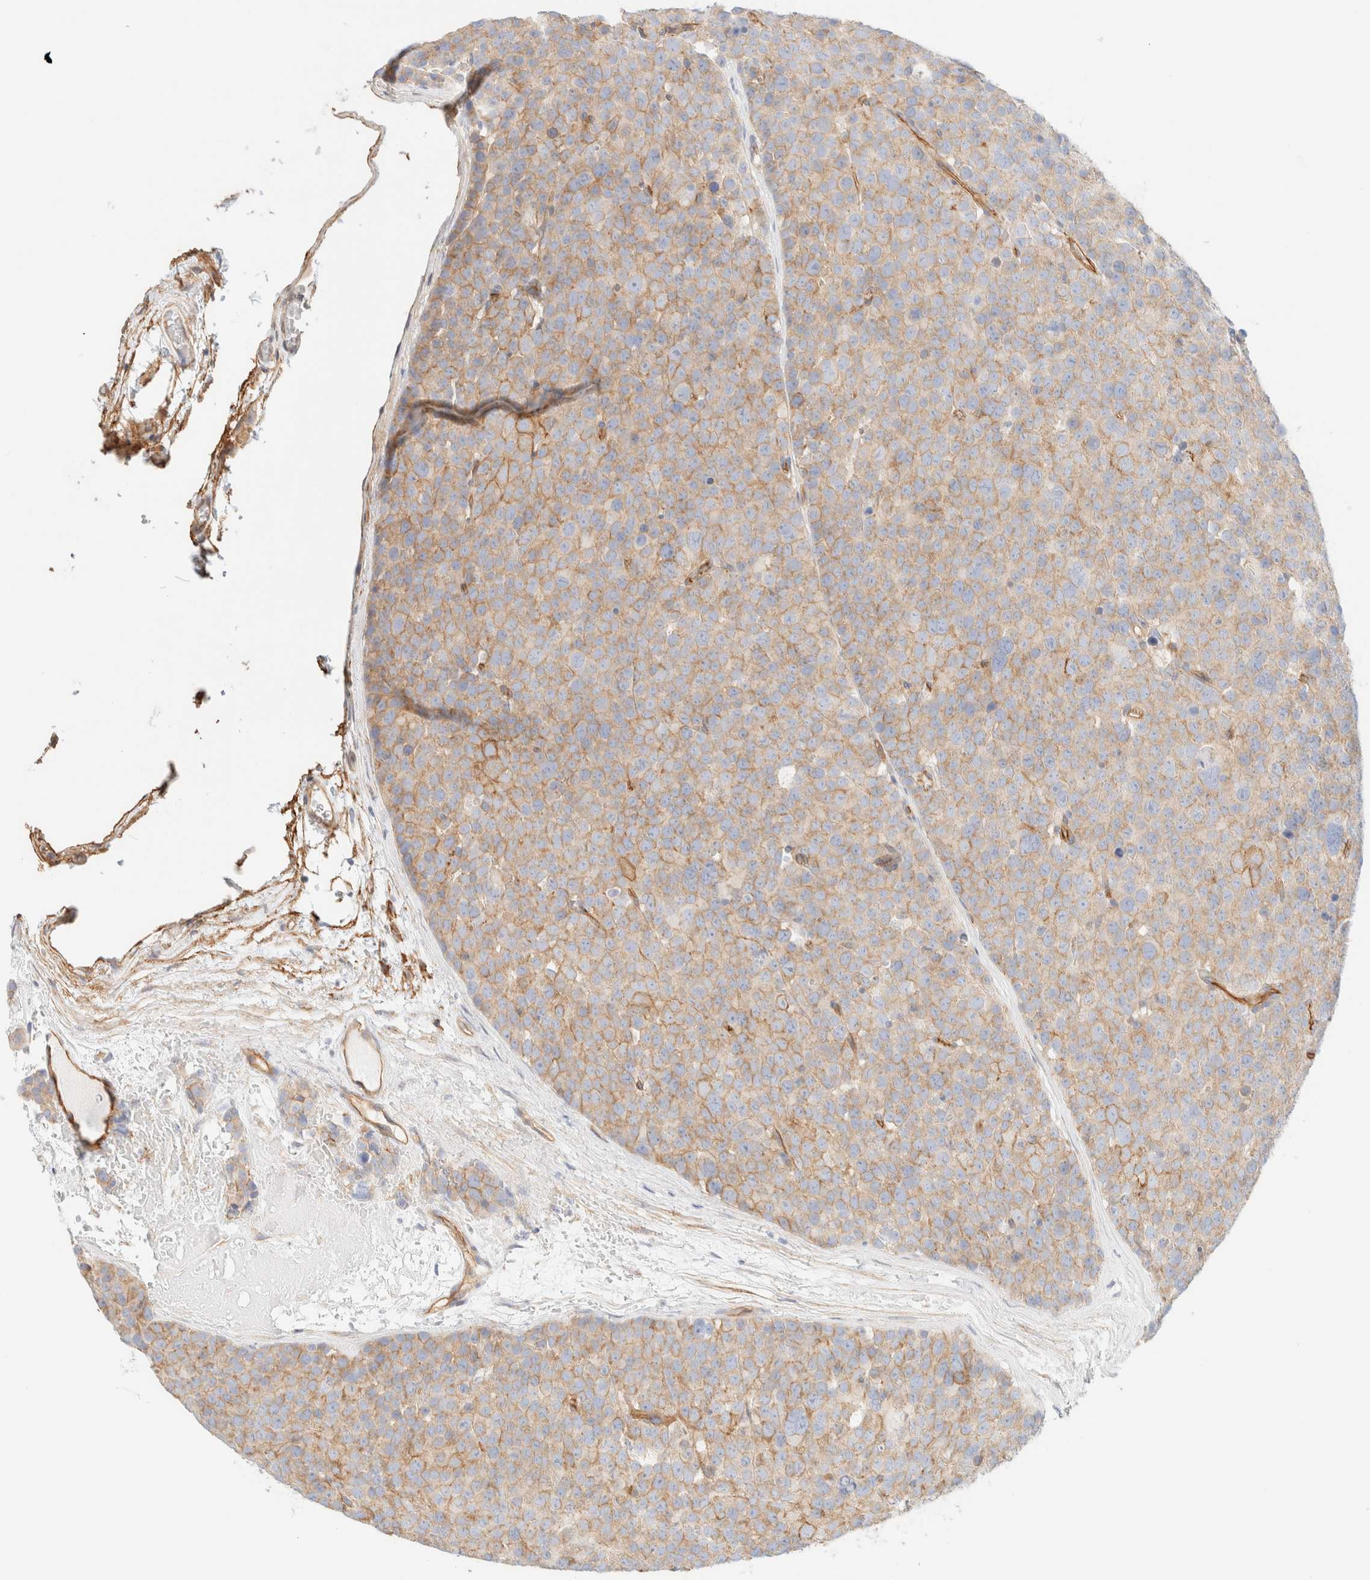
{"staining": {"intensity": "weak", "quantity": ">75%", "location": "cytoplasmic/membranous"}, "tissue": "testis cancer", "cell_type": "Tumor cells", "image_type": "cancer", "snomed": [{"axis": "morphology", "description": "Seminoma, NOS"}, {"axis": "topography", "description": "Testis"}], "caption": "Immunohistochemical staining of human testis cancer shows weak cytoplasmic/membranous protein expression in about >75% of tumor cells. The protein is stained brown, and the nuclei are stained in blue (DAB (3,3'-diaminobenzidine) IHC with brightfield microscopy, high magnification).", "gene": "CYB5R4", "patient": {"sex": "male", "age": 71}}